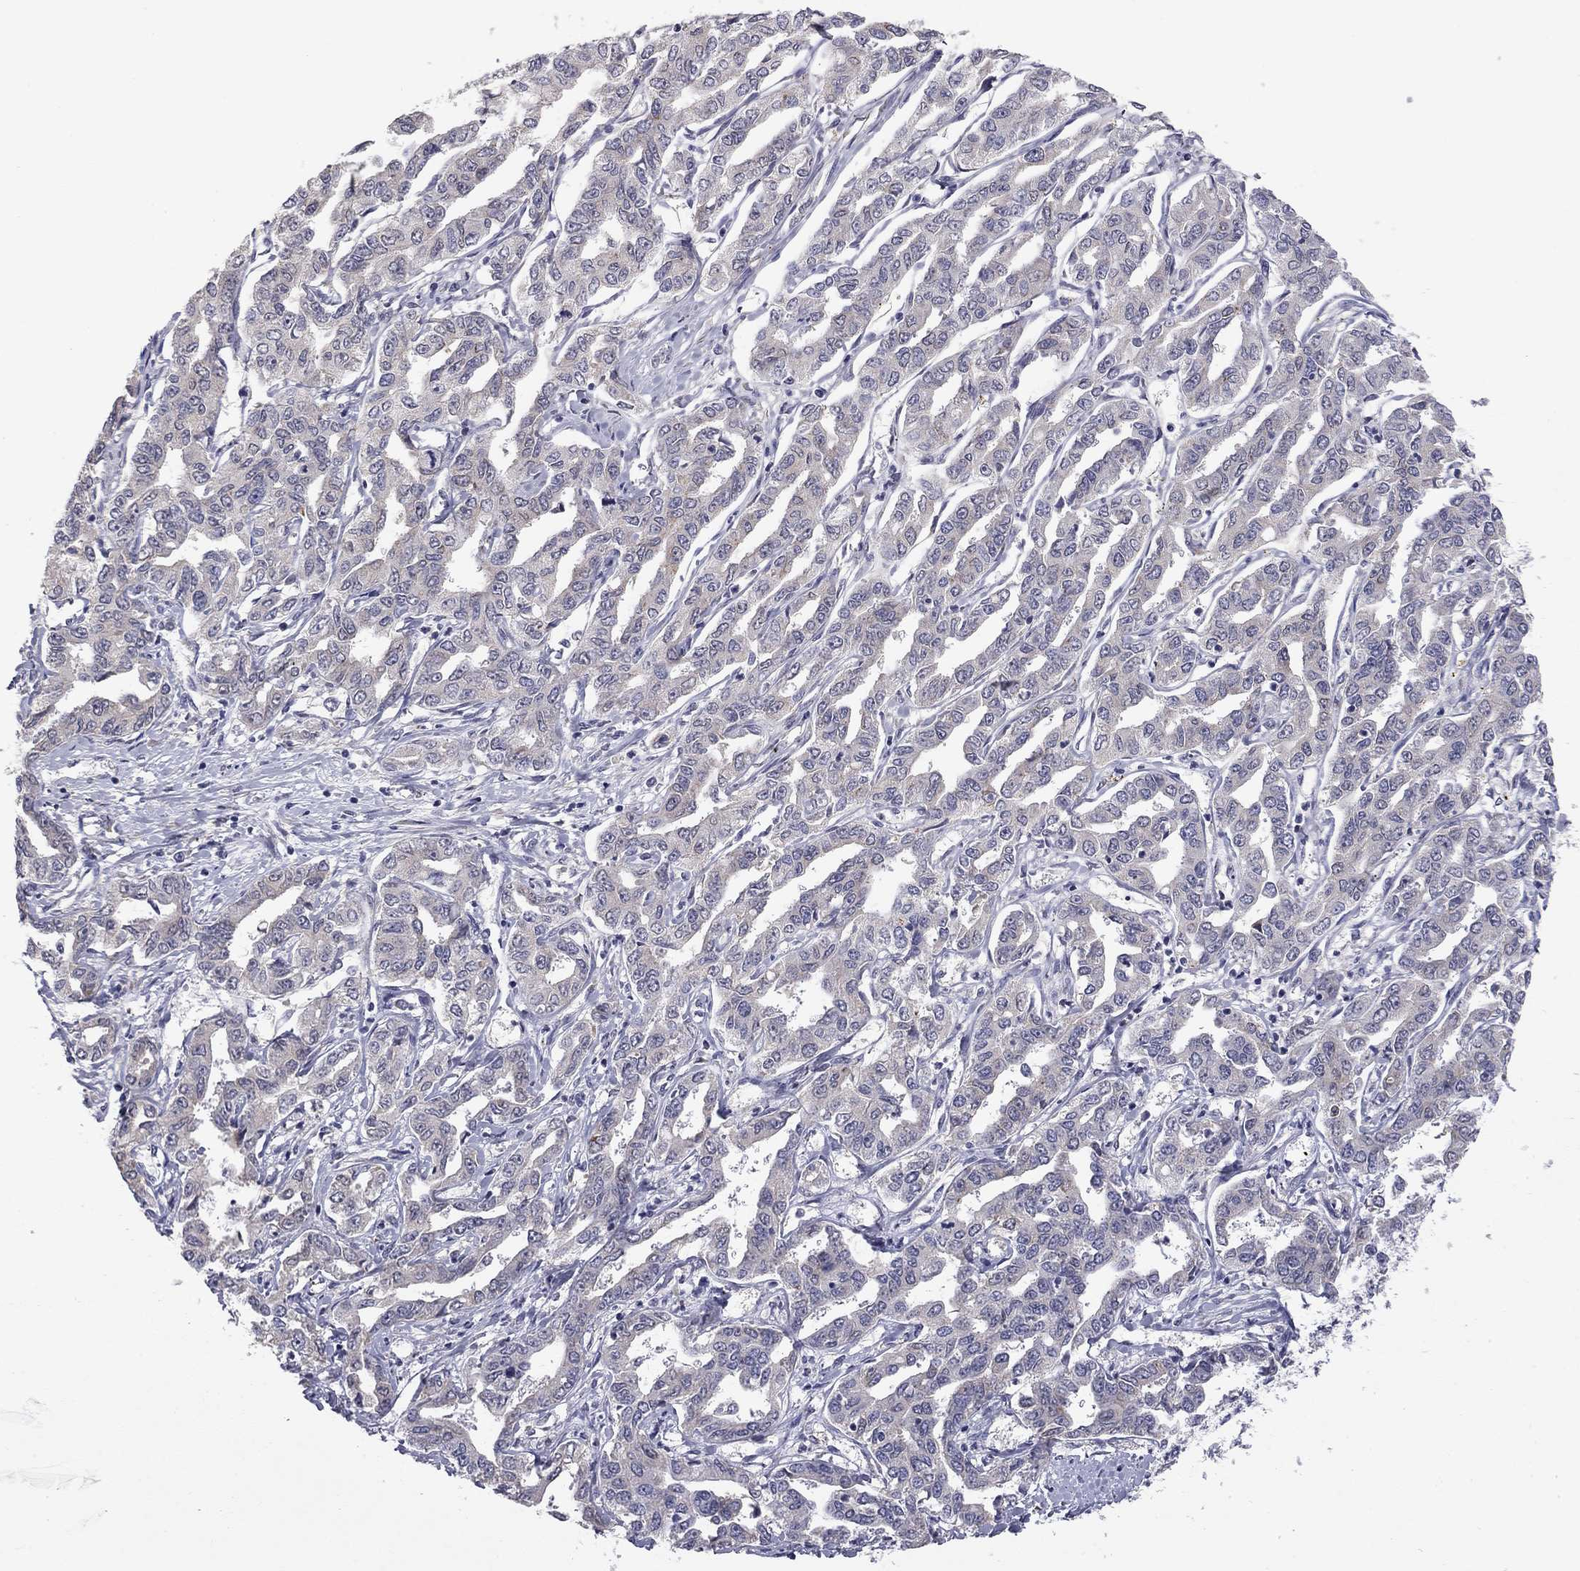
{"staining": {"intensity": "negative", "quantity": "none", "location": "none"}, "tissue": "liver cancer", "cell_type": "Tumor cells", "image_type": "cancer", "snomed": [{"axis": "morphology", "description": "Cholangiocarcinoma"}, {"axis": "topography", "description": "Liver"}], "caption": "High power microscopy photomicrograph of an IHC image of liver cancer (cholangiocarcinoma), revealing no significant positivity in tumor cells.", "gene": "PRRT2", "patient": {"sex": "male", "age": 59}}